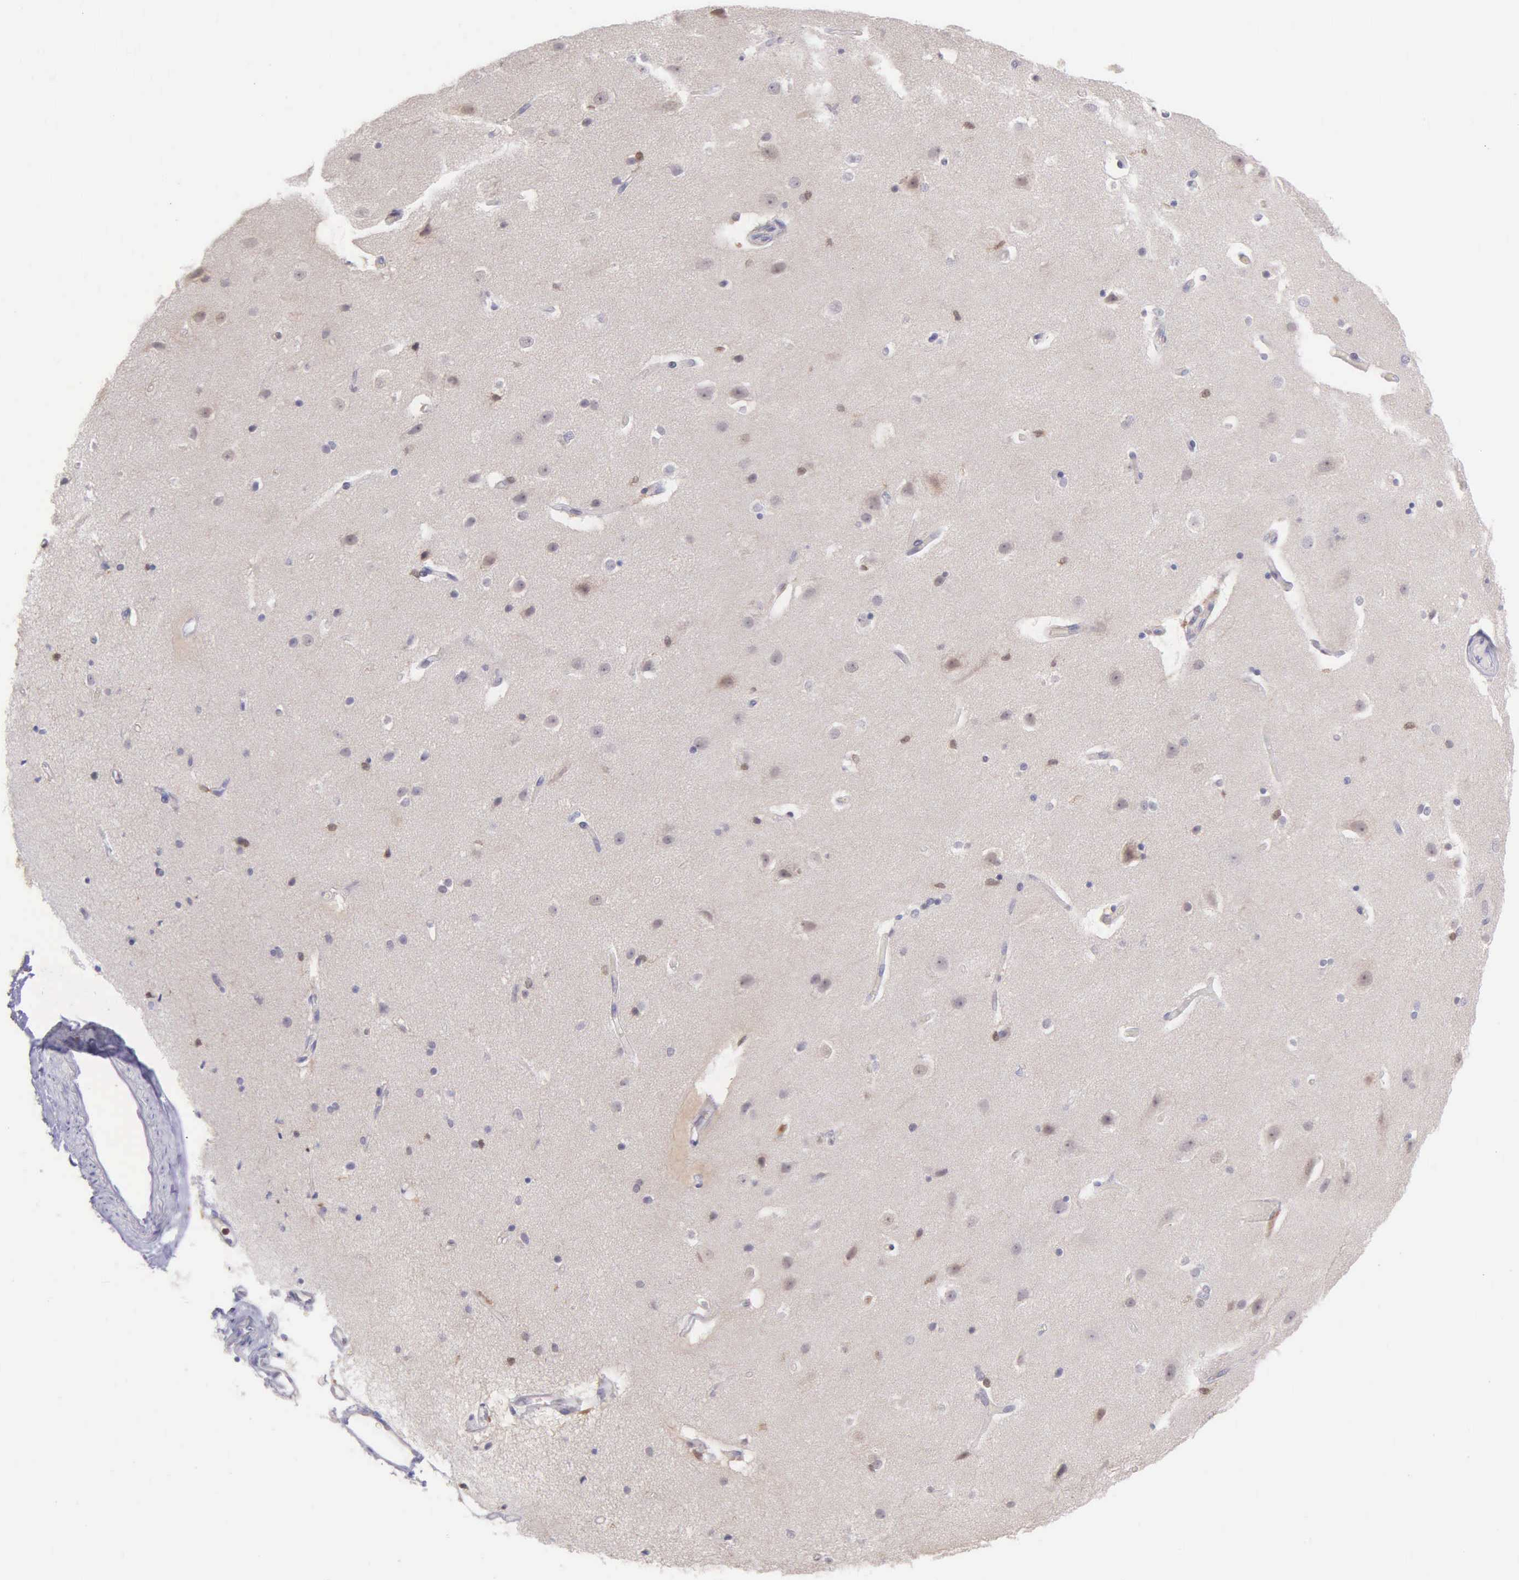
{"staining": {"intensity": "negative", "quantity": "none", "location": "none"}, "tissue": "caudate", "cell_type": "Glial cells", "image_type": "normal", "snomed": [{"axis": "morphology", "description": "Normal tissue, NOS"}, {"axis": "topography", "description": "Lateral ventricle wall"}], "caption": "IHC micrograph of normal caudate: caudate stained with DAB shows no significant protein positivity in glial cells. The staining is performed using DAB brown chromogen with nuclei counter-stained in using hematoxylin.", "gene": "BID", "patient": {"sex": "female", "age": 54}}